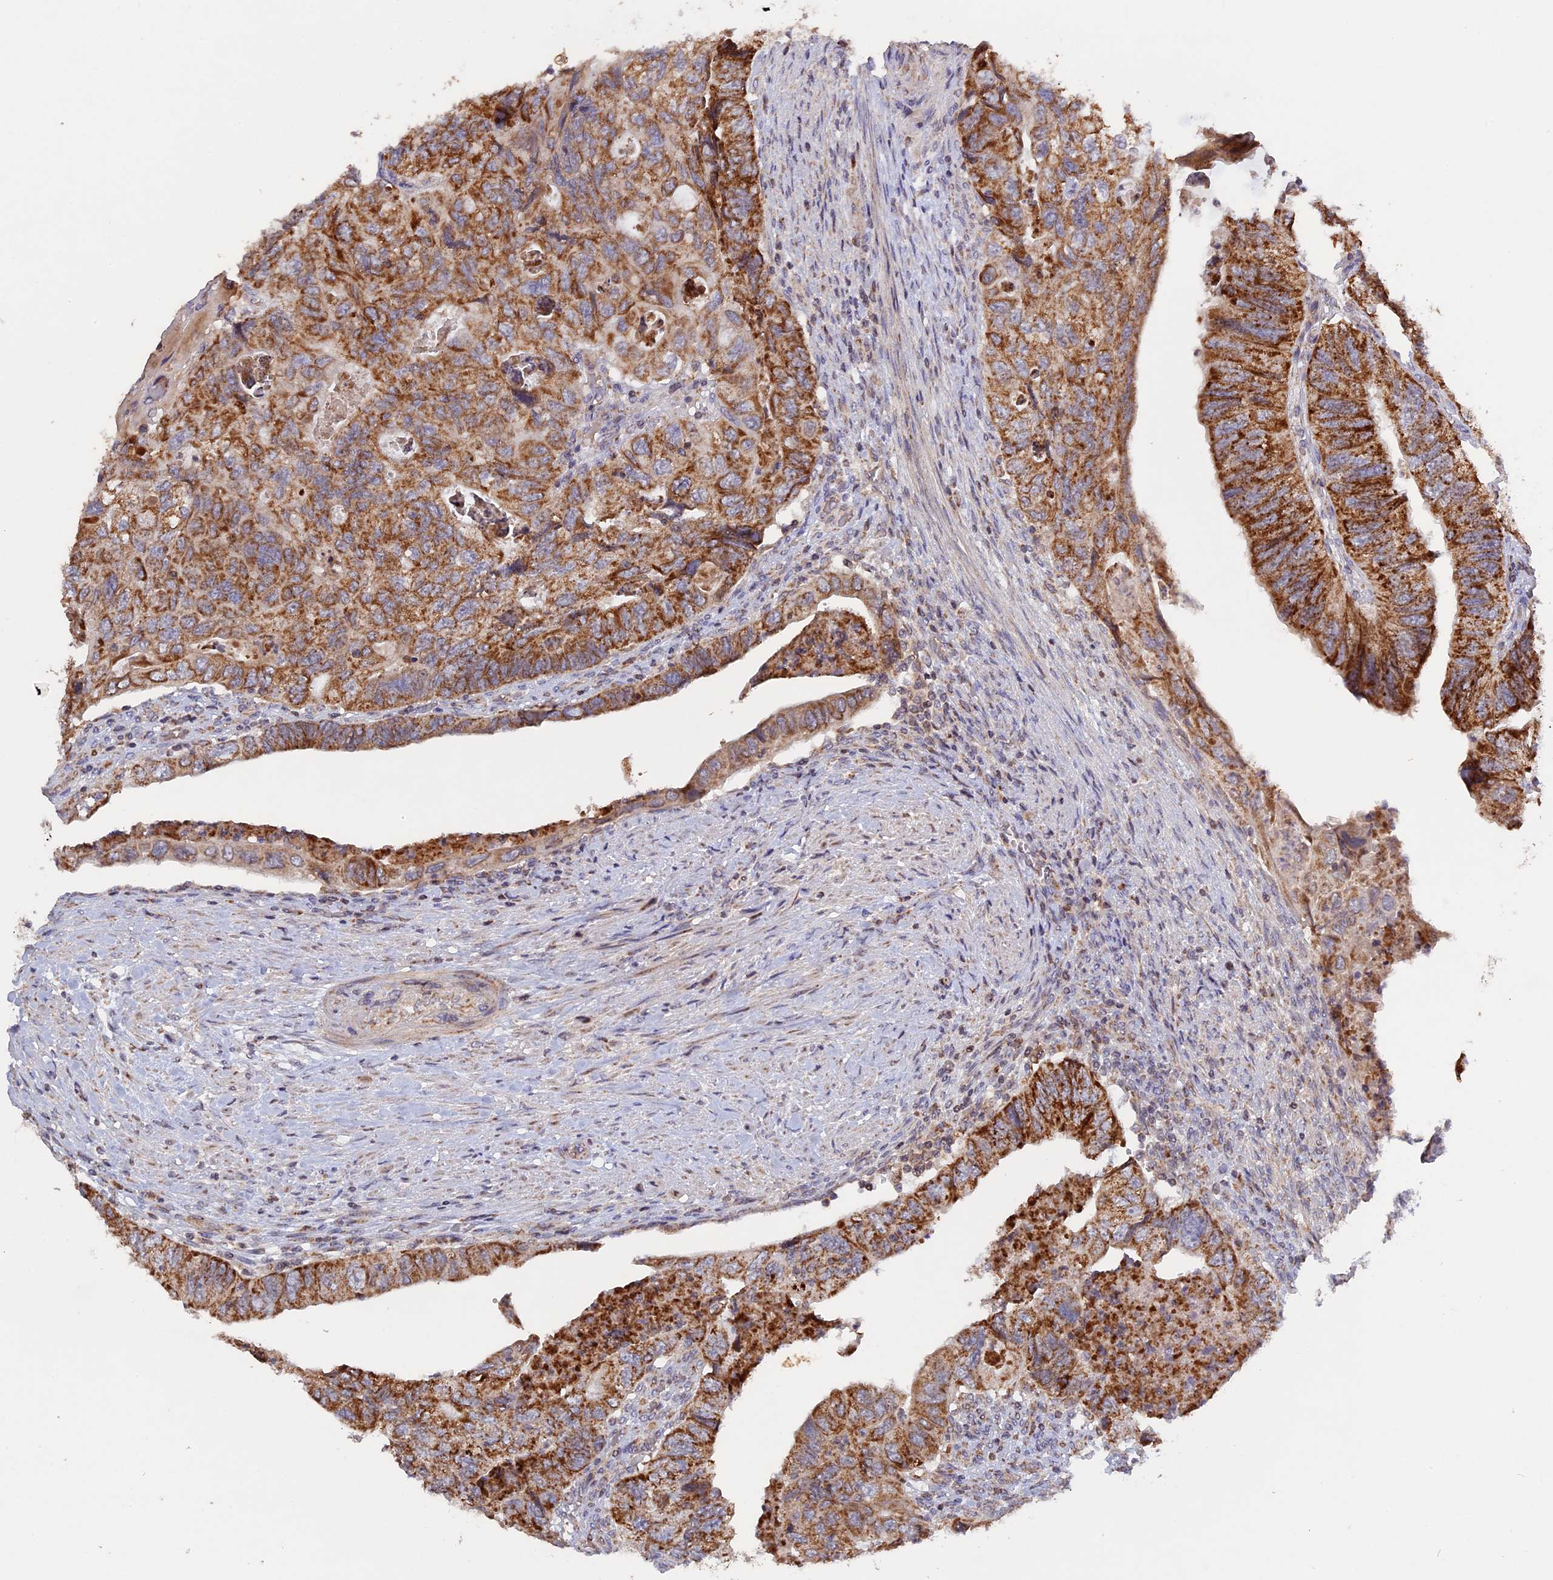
{"staining": {"intensity": "strong", "quantity": ">75%", "location": "cytoplasmic/membranous"}, "tissue": "colorectal cancer", "cell_type": "Tumor cells", "image_type": "cancer", "snomed": [{"axis": "morphology", "description": "Adenocarcinoma, NOS"}, {"axis": "topography", "description": "Rectum"}], "caption": "Immunohistochemical staining of adenocarcinoma (colorectal) reveals strong cytoplasmic/membranous protein positivity in approximately >75% of tumor cells. The protein is stained brown, and the nuclei are stained in blue (DAB IHC with brightfield microscopy, high magnification).", "gene": "MPV17L", "patient": {"sex": "male", "age": 63}}